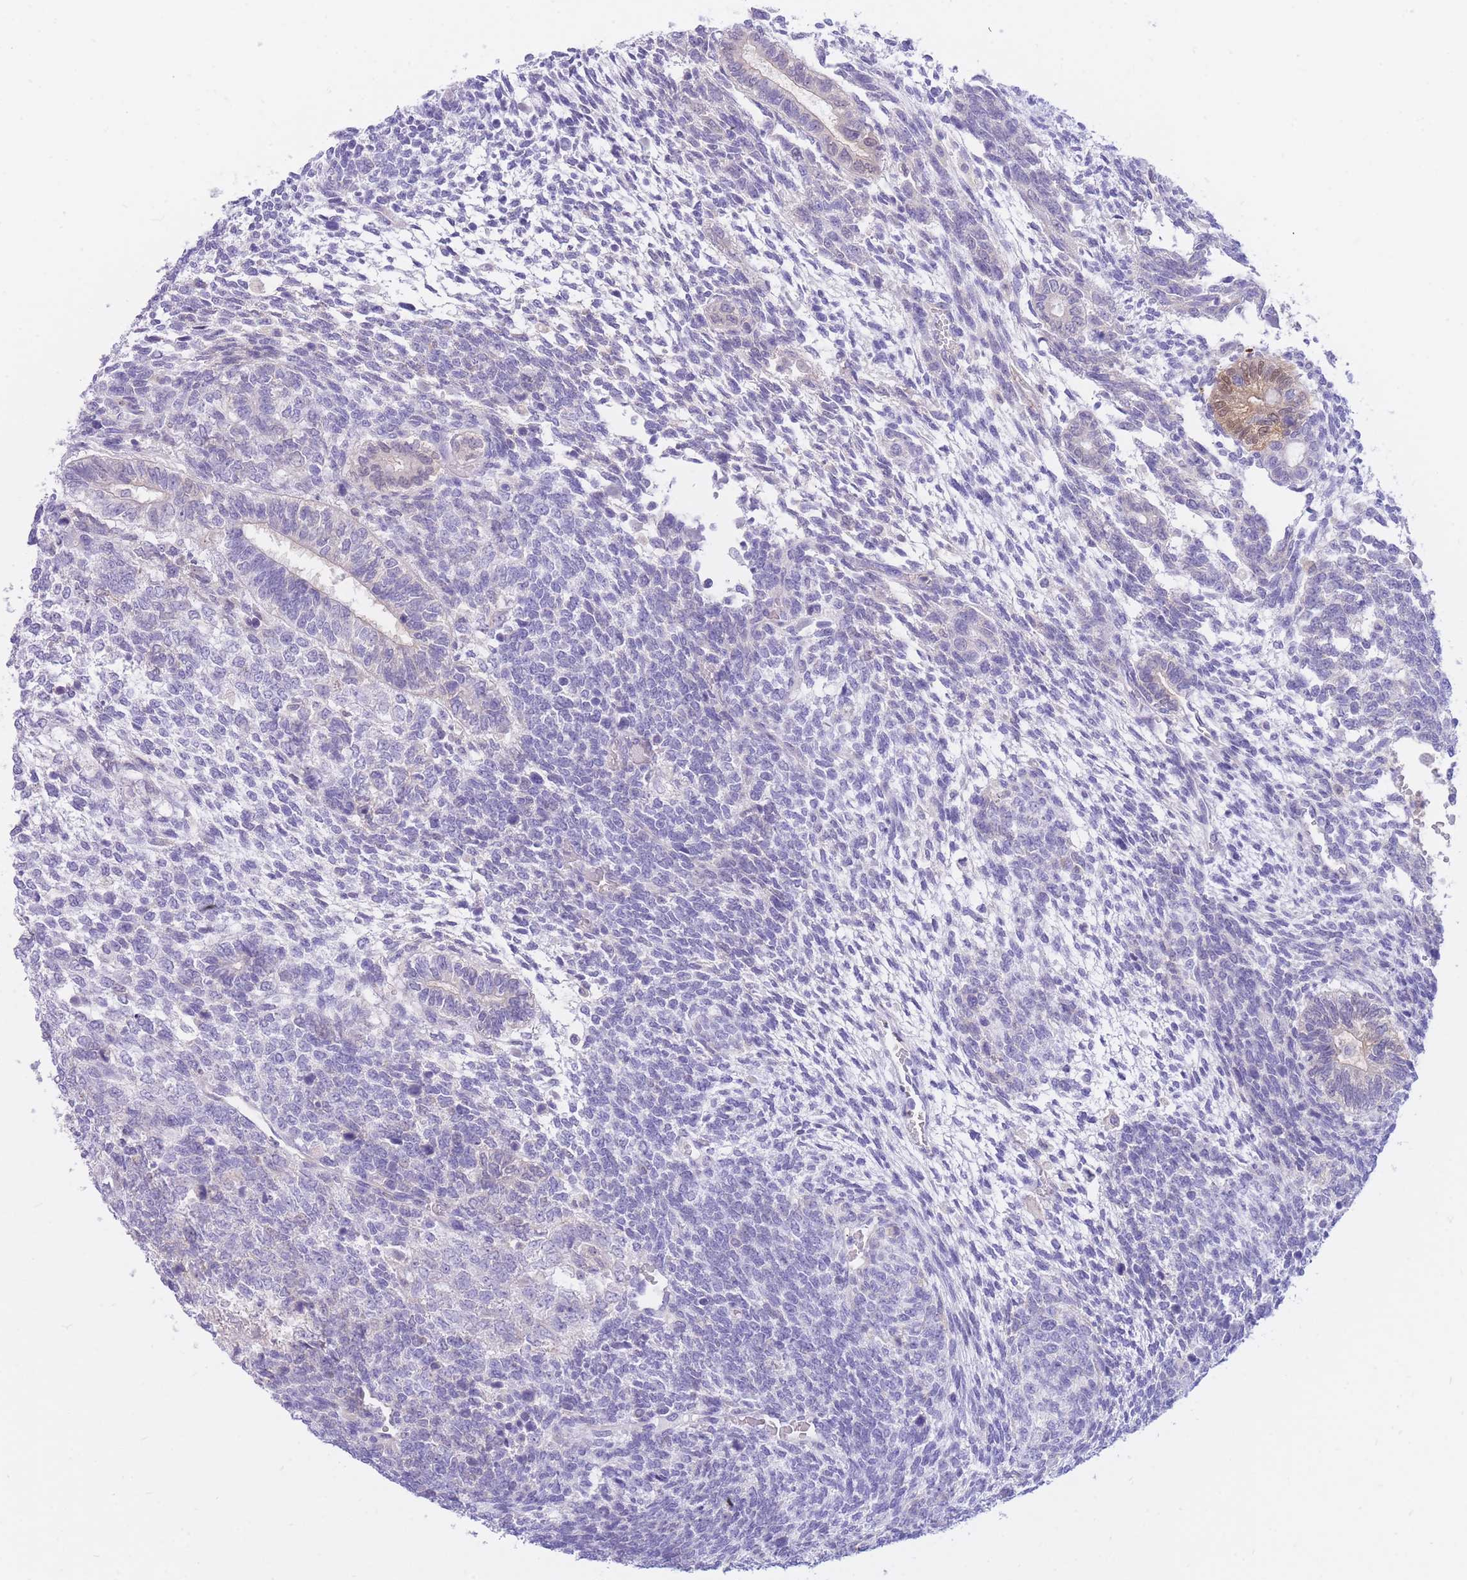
{"staining": {"intensity": "negative", "quantity": "none", "location": "none"}, "tissue": "testis cancer", "cell_type": "Tumor cells", "image_type": "cancer", "snomed": [{"axis": "morphology", "description": "Carcinoma, Embryonal, NOS"}, {"axis": "topography", "description": "Testis"}], "caption": "The micrograph reveals no significant positivity in tumor cells of embryonal carcinoma (testis).", "gene": "SULT1A1", "patient": {"sex": "male", "age": 23}}